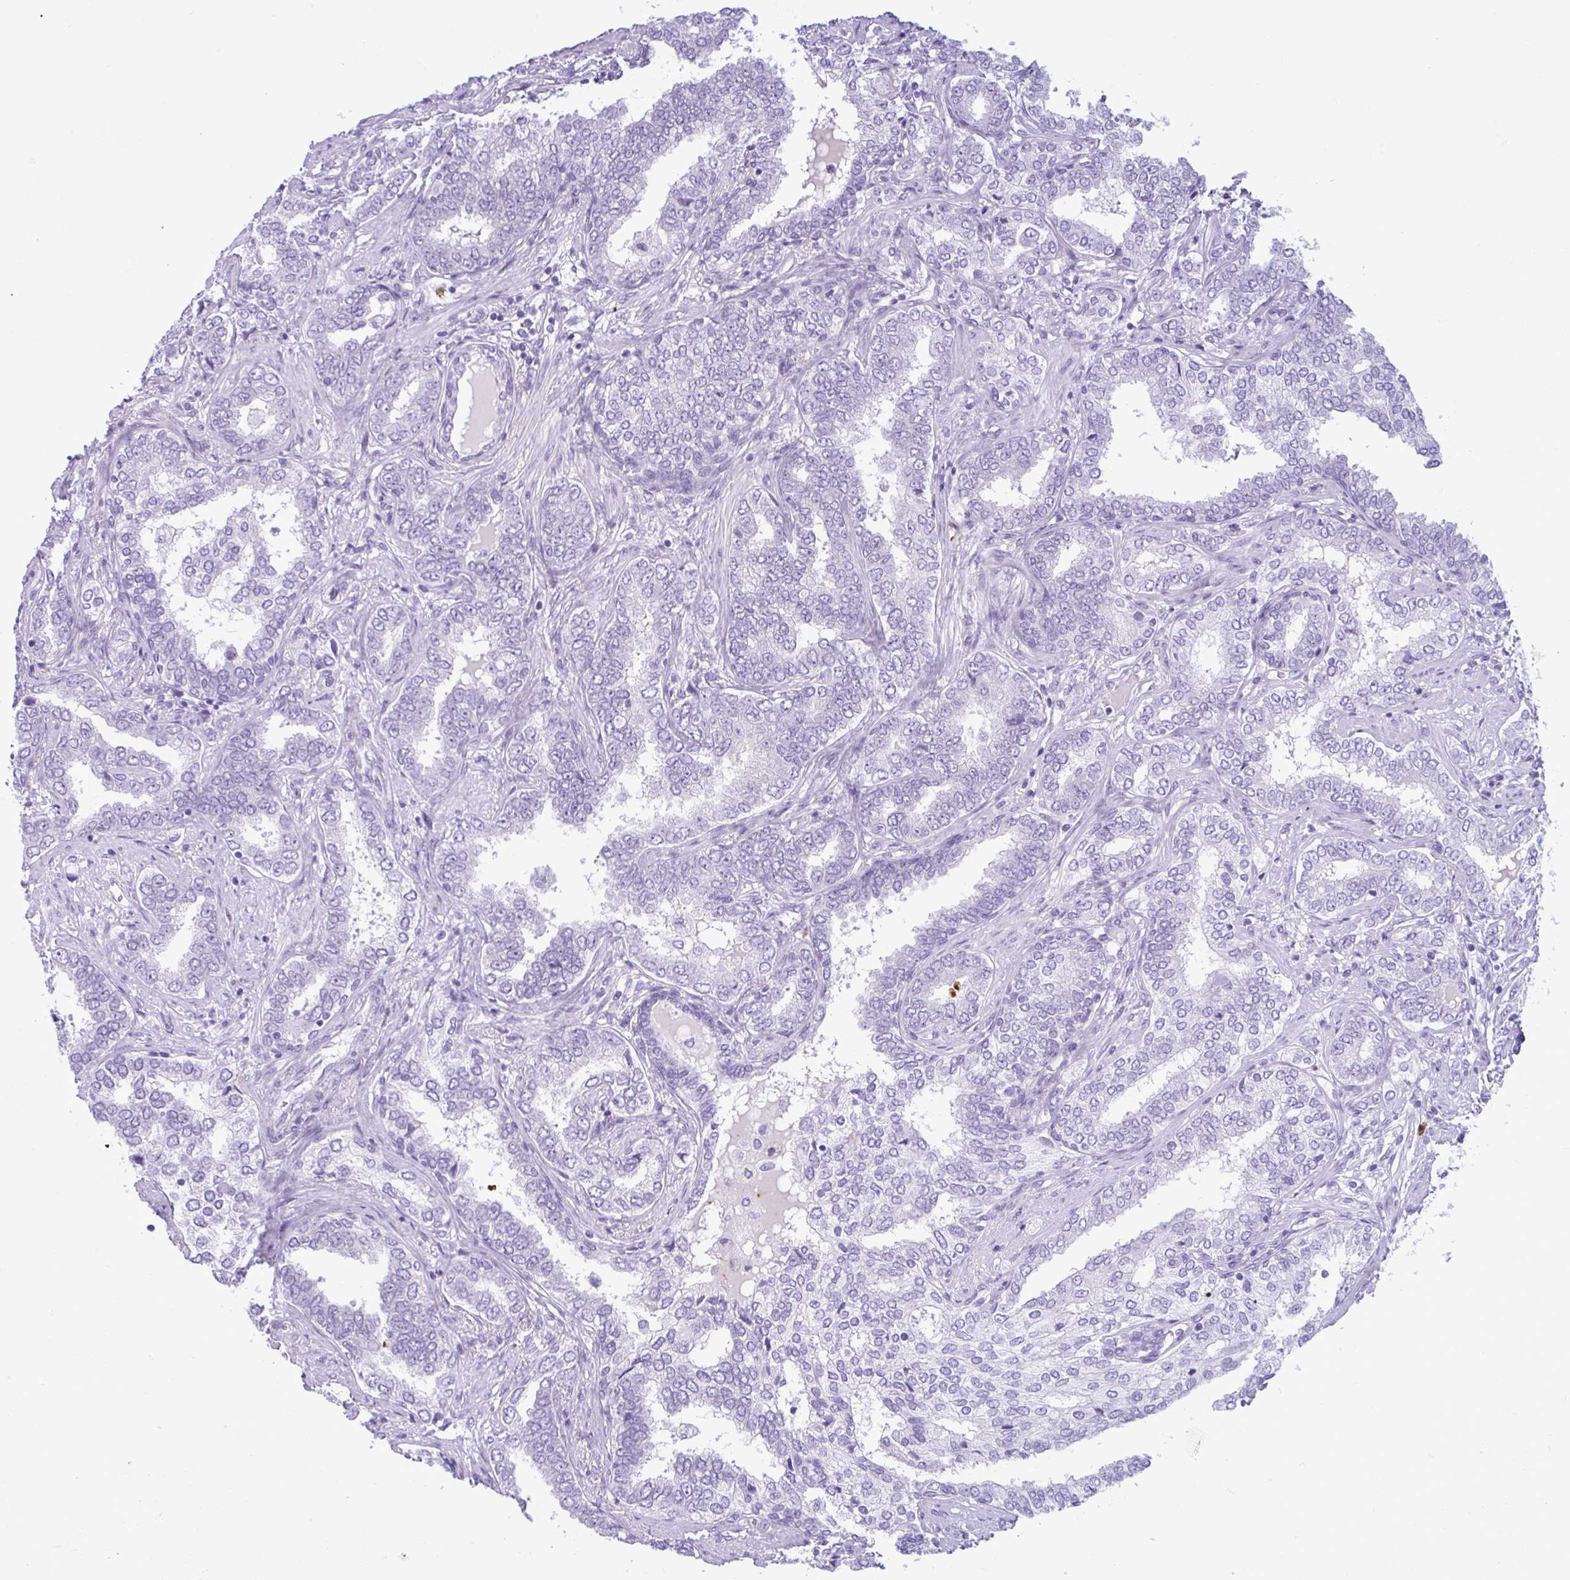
{"staining": {"intensity": "negative", "quantity": "none", "location": "none"}, "tissue": "prostate cancer", "cell_type": "Tumor cells", "image_type": "cancer", "snomed": [{"axis": "morphology", "description": "Adenocarcinoma, High grade"}, {"axis": "topography", "description": "Prostate"}], "caption": "This photomicrograph is of prostate cancer (adenocarcinoma (high-grade)) stained with immunohistochemistry (IHC) to label a protein in brown with the nuclei are counter-stained blue. There is no positivity in tumor cells.", "gene": "CEP120", "patient": {"sex": "male", "age": 72}}